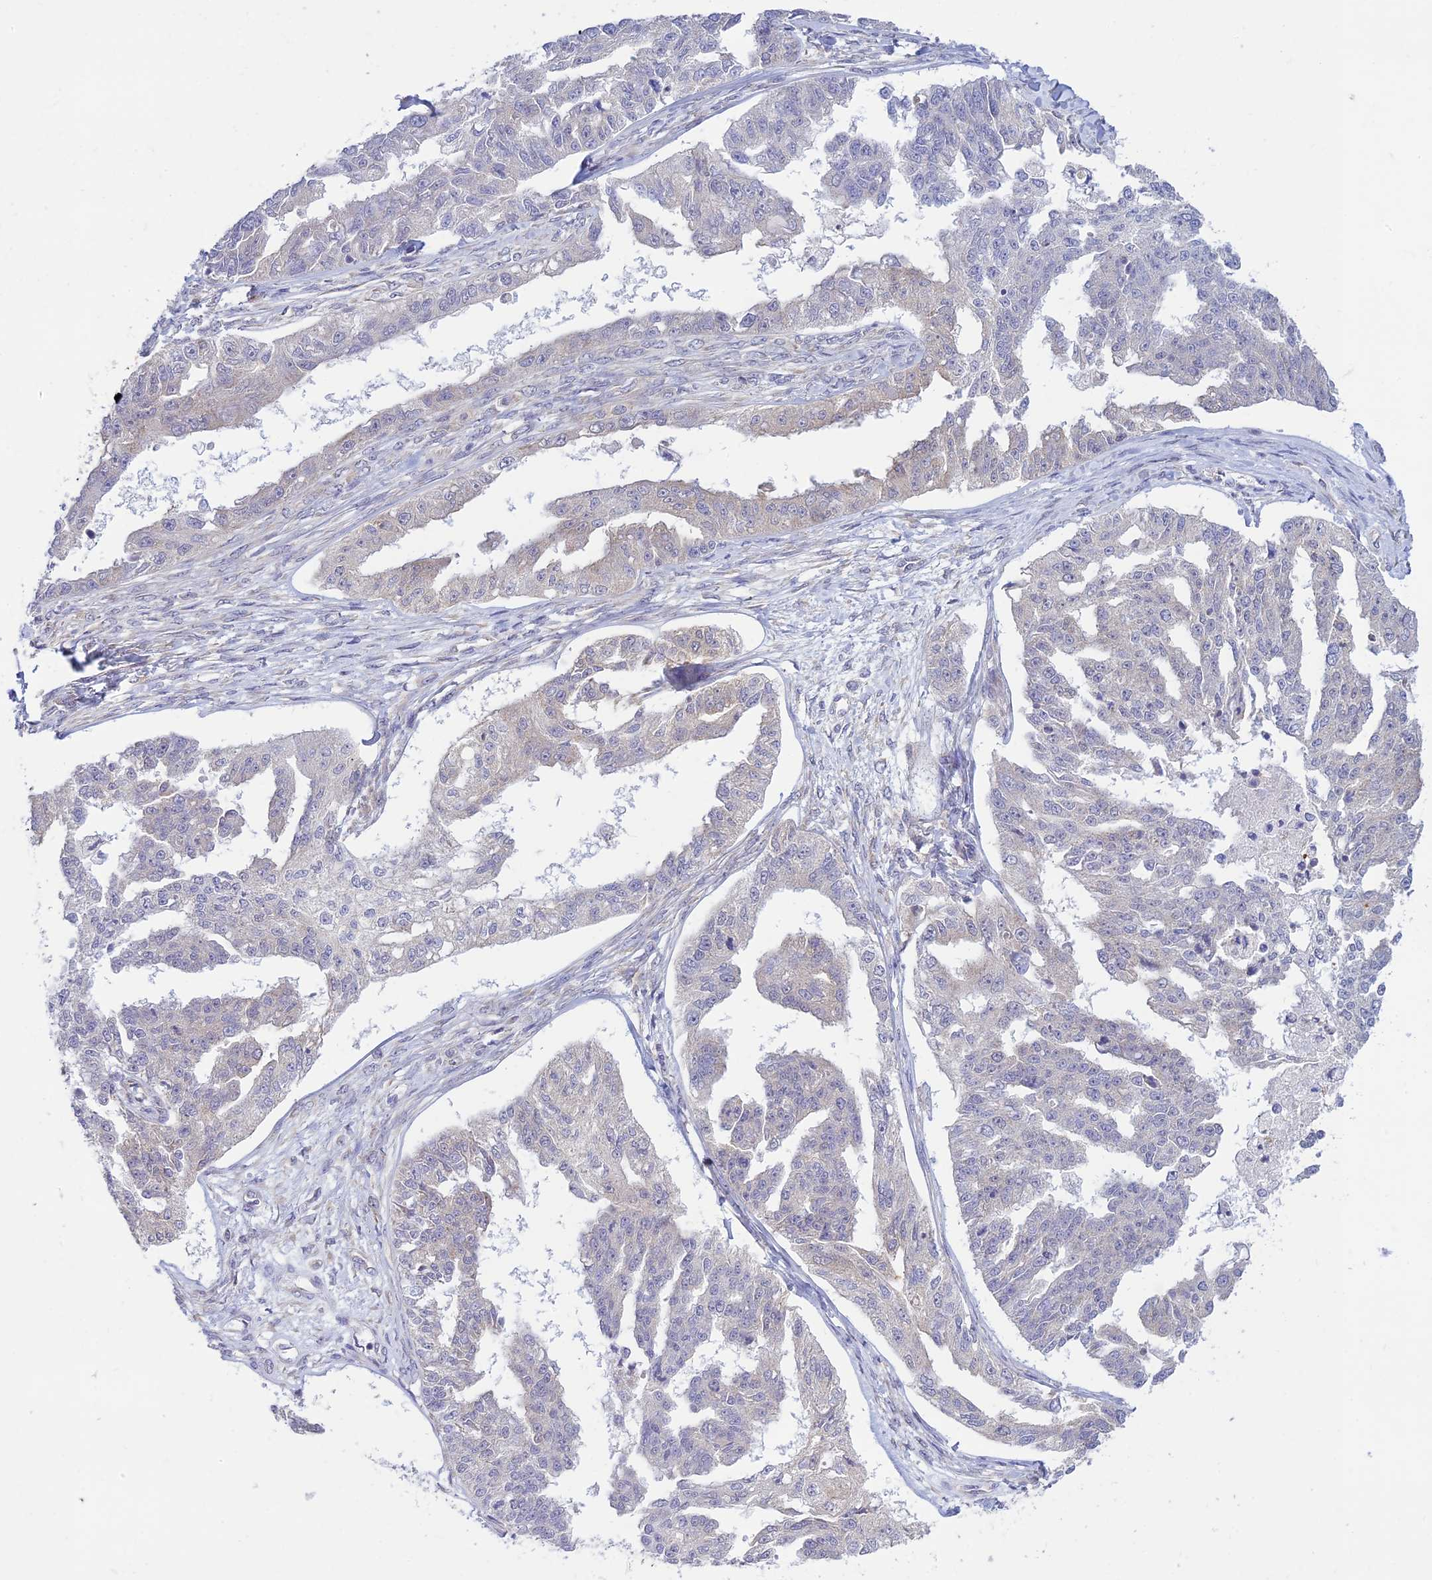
{"staining": {"intensity": "negative", "quantity": "none", "location": "none"}, "tissue": "ovarian cancer", "cell_type": "Tumor cells", "image_type": "cancer", "snomed": [{"axis": "morphology", "description": "Cystadenocarcinoma, serous, NOS"}, {"axis": "topography", "description": "Ovary"}], "caption": "Serous cystadenocarcinoma (ovarian) was stained to show a protein in brown. There is no significant staining in tumor cells. (Brightfield microscopy of DAB immunohistochemistry (IHC) at high magnification).", "gene": "SKIC8", "patient": {"sex": "female", "age": 58}}